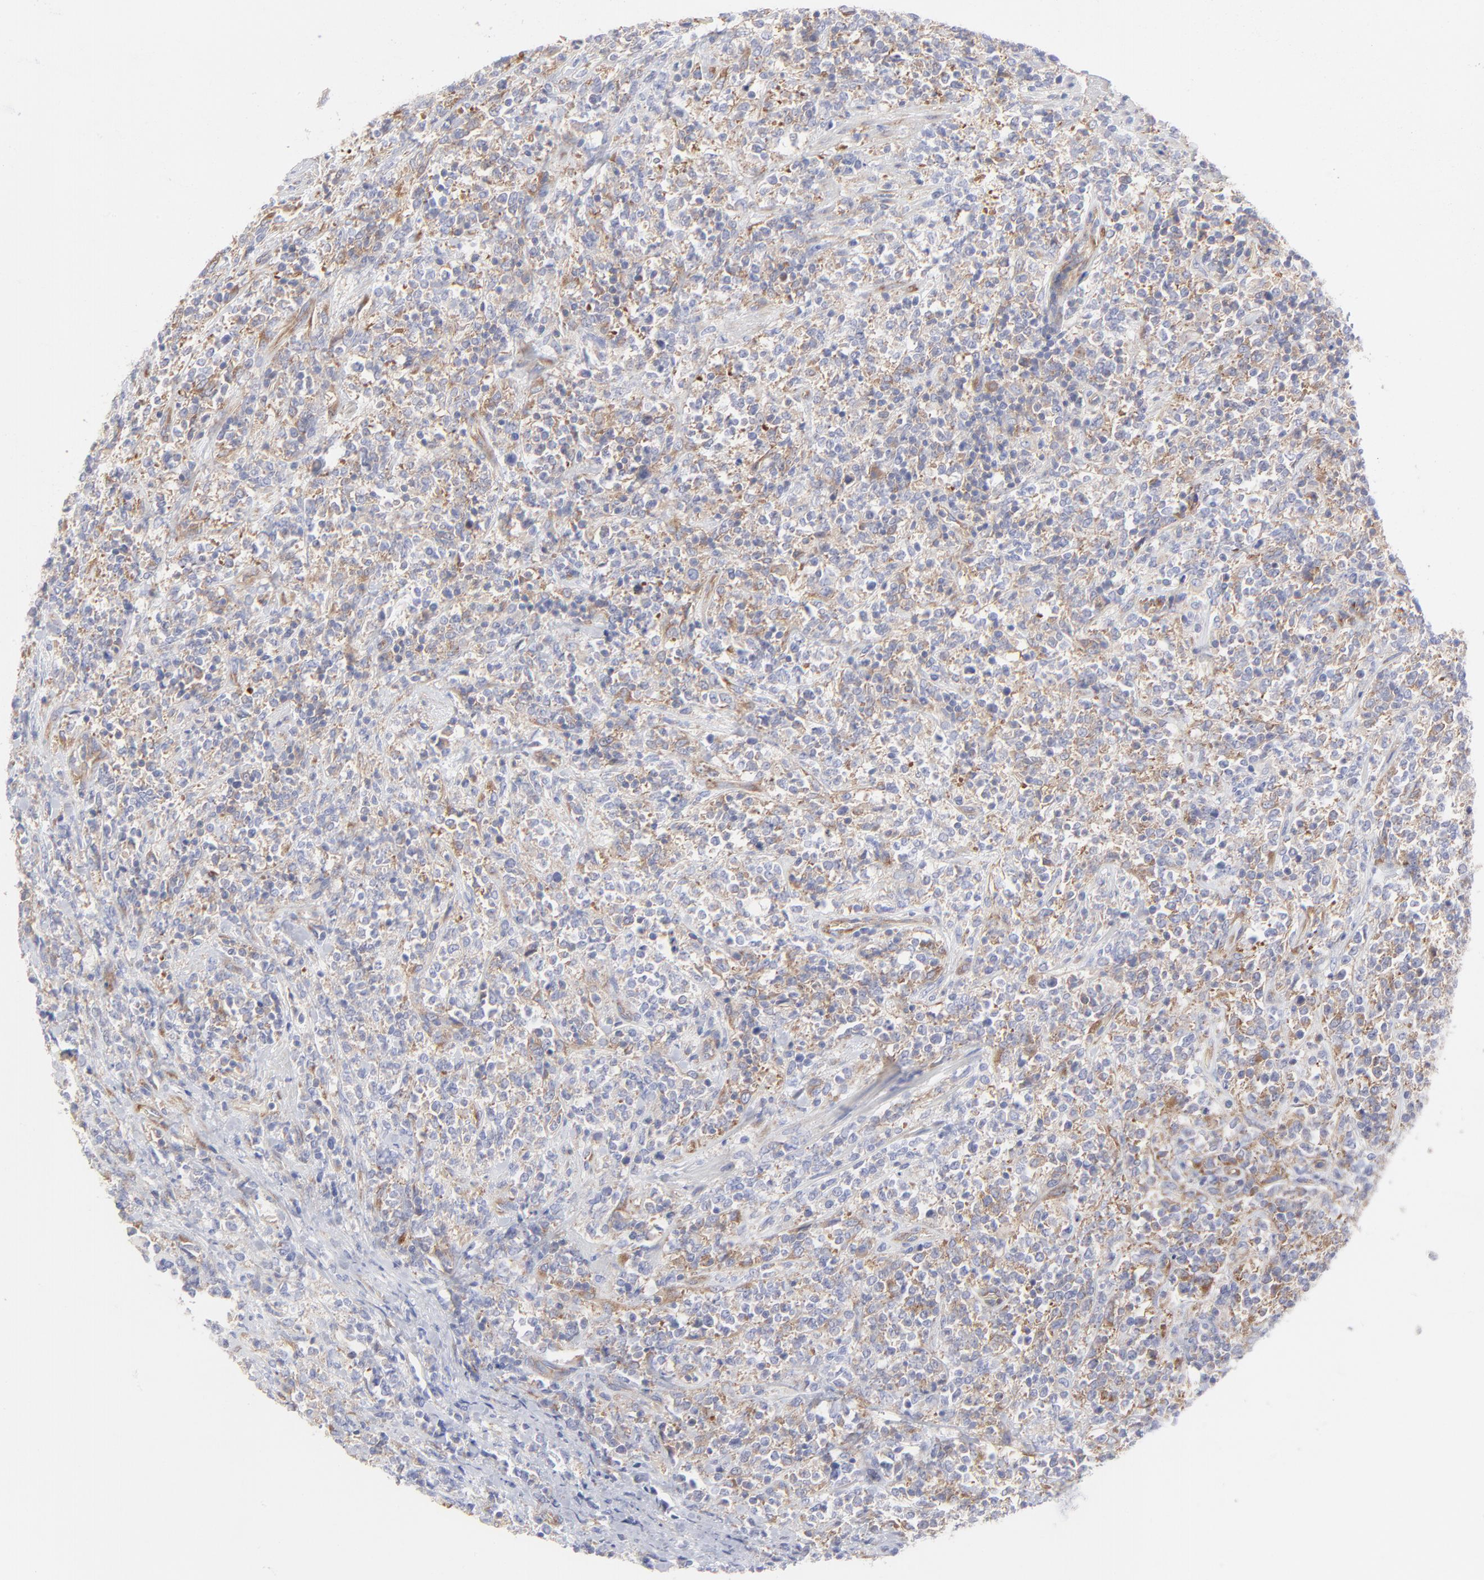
{"staining": {"intensity": "moderate", "quantity": "25%-75%", "location": "cytoplasmic/membranous"}, "tissue": "lymphoma", "cell_type": "Tumor cells", "image_type": "cancer", "snomed": [{"axis": "morphology", "description": "Malignant lymphoma, non-Hodgkin's type, High grade"}, {"axis": "topography", "description": "Soft tissue"}], "caption": "Immunohistochemical staining of human malignant lymphoma, non-Hodgkin's type (high-grade) displays moderate cytoplasmic/membranous protein expression in approximately 25%-75% of tumor cells.", "gene": "EIF2AK2", "patient": {"sex": "male", "age": 18}}